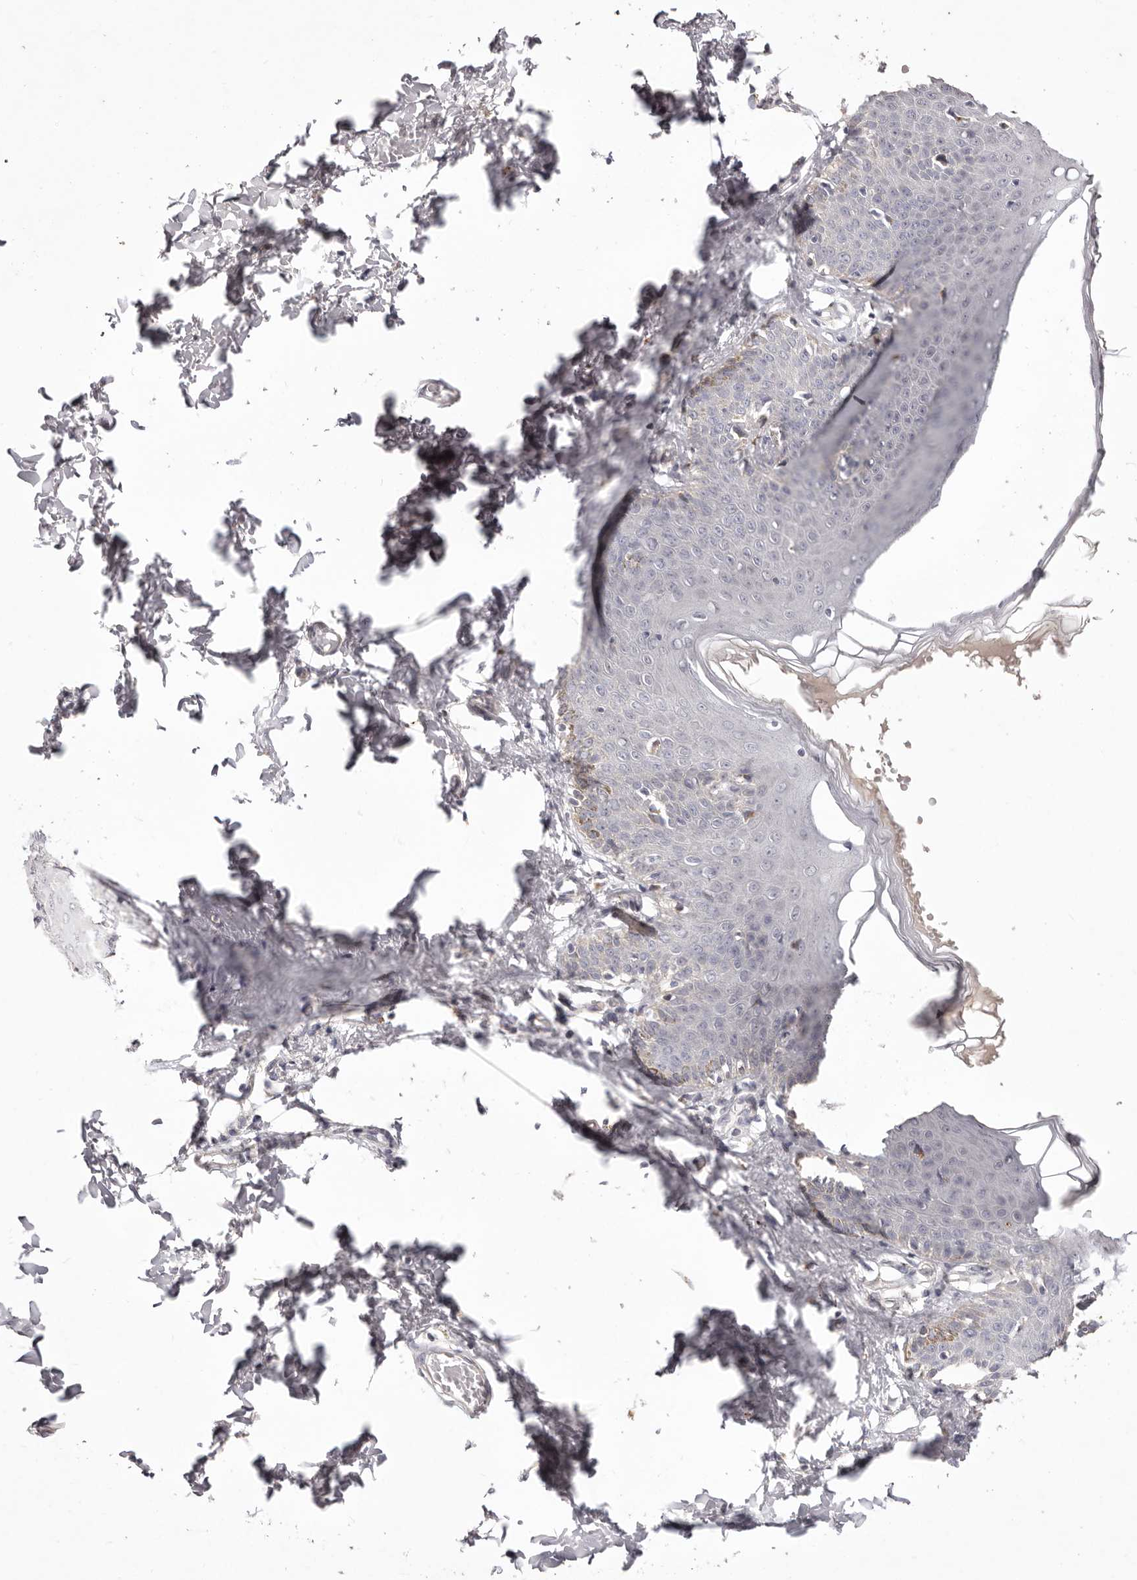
{"staining": {"intensity": "weak", "quantity": "<25%", "location": "cytoplasmic/membranous"}, "tissue": "skin", "cell_type": "Epidermal cells", "image_type": "normal", "snomed": [{"axis": "morphology", "description": "Normal tissue, NOS"}, {"axis": "topography", "description": "Vulva"}], "caption": "DAB (3,3'-diaminobenzidine) immunohistochemical staining of normal human skin shows no significant positivity in epidermal cells.", "gene": "GARNL3", "patient": {"sex": "female", "age": 66}}